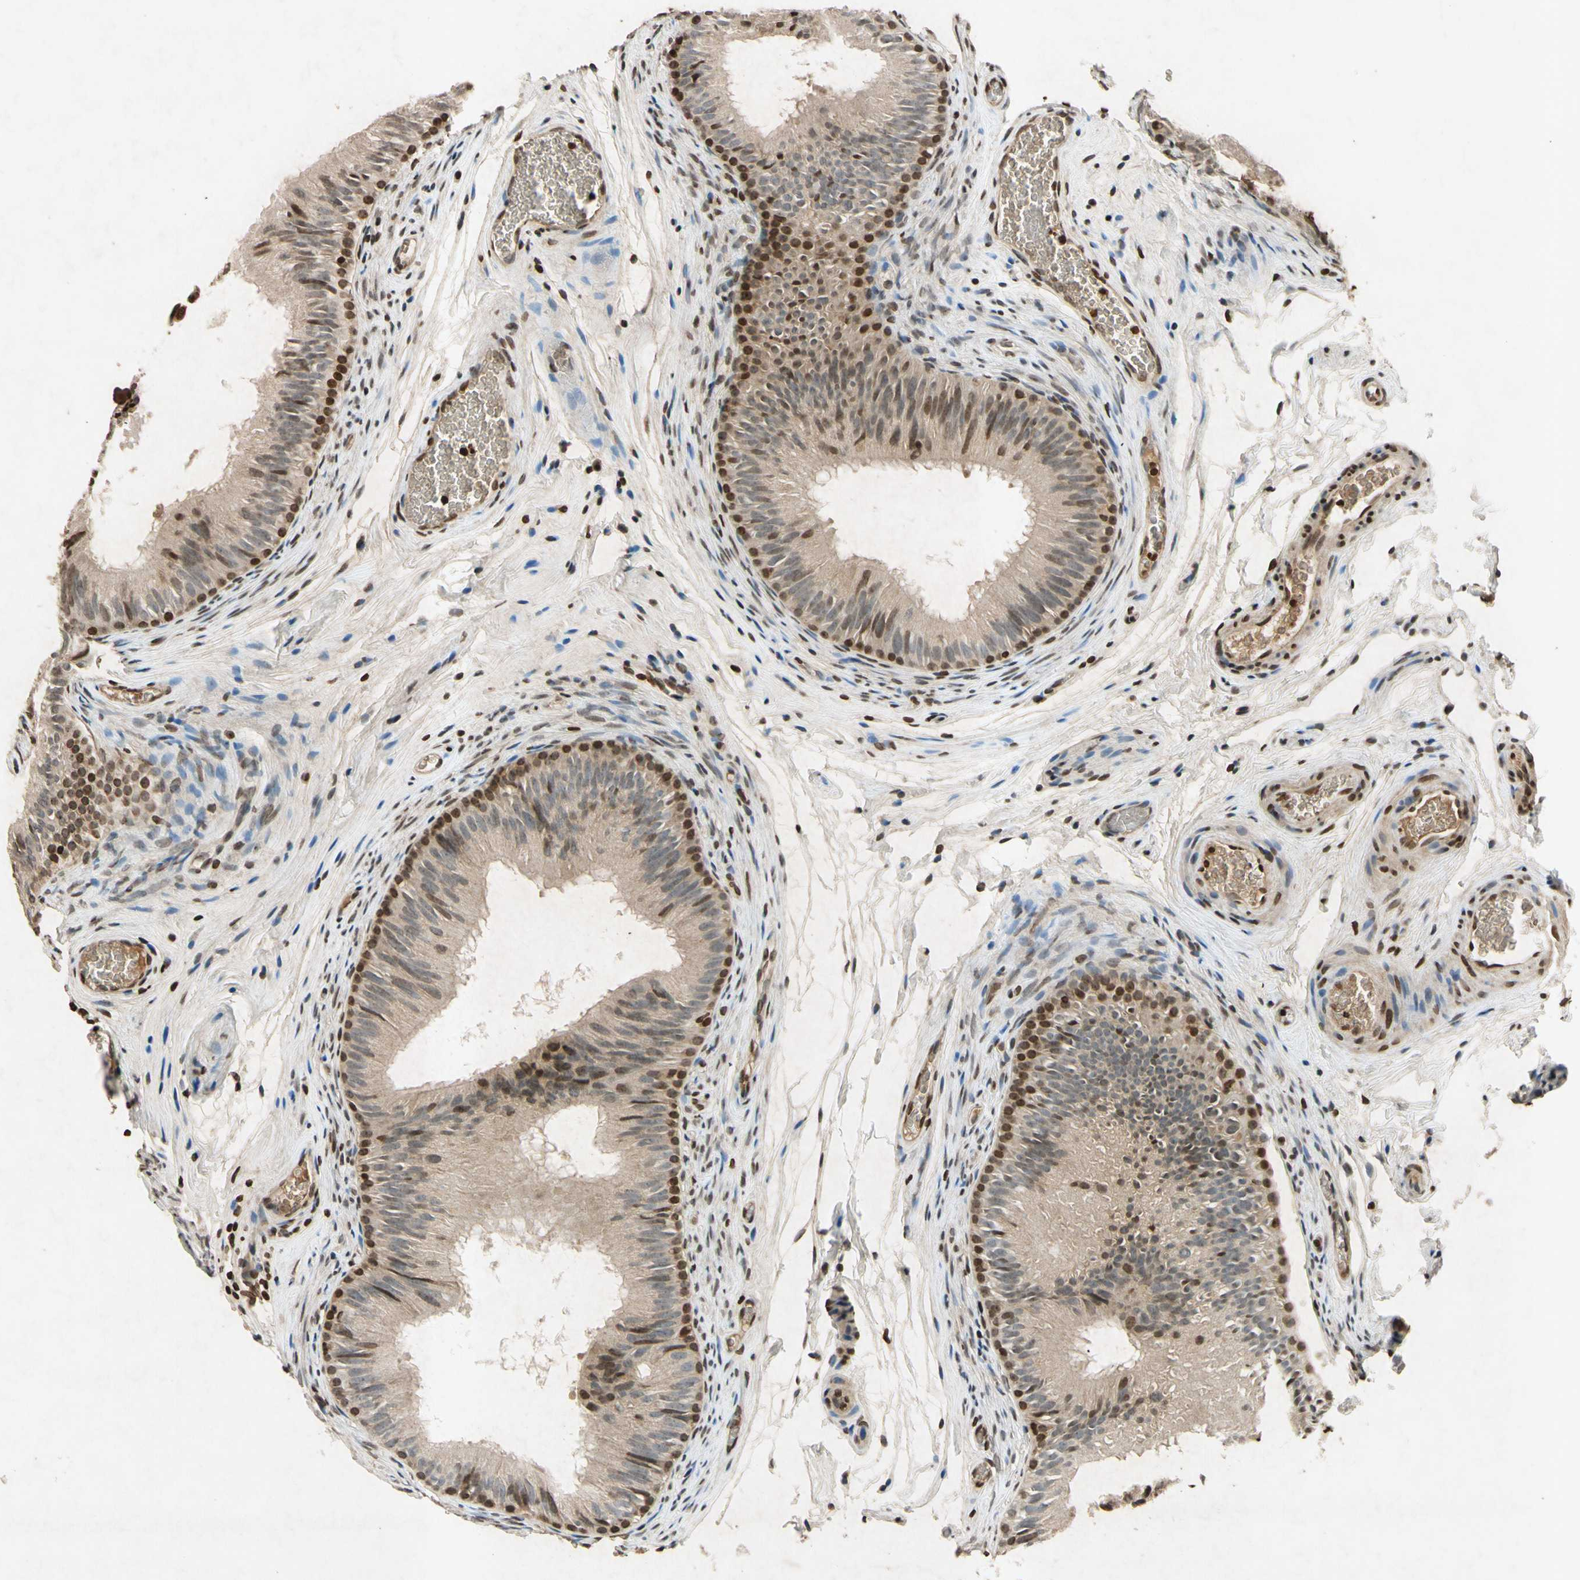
{"staining": {"intensity": "moderate", "quantity": ">75%", "location": "cytoplasmic/membranous,nuclear"}, "tissue": "epididymis", "cell_type": "Glandular cells", "image_type": "normal", "snomed": [{"axis": "morphology", "description": "Normal tissue, NOS"}, {"axis": "topography", "description": "Epididymis"}], "caption": "The immunohistochemical stain highlights moderate cytoplasmic/membranous,nuclear staining in glandular cells of benign epididymis.", "gene": "HOXB3", "patient": {"sex": "male", "age": 36}}